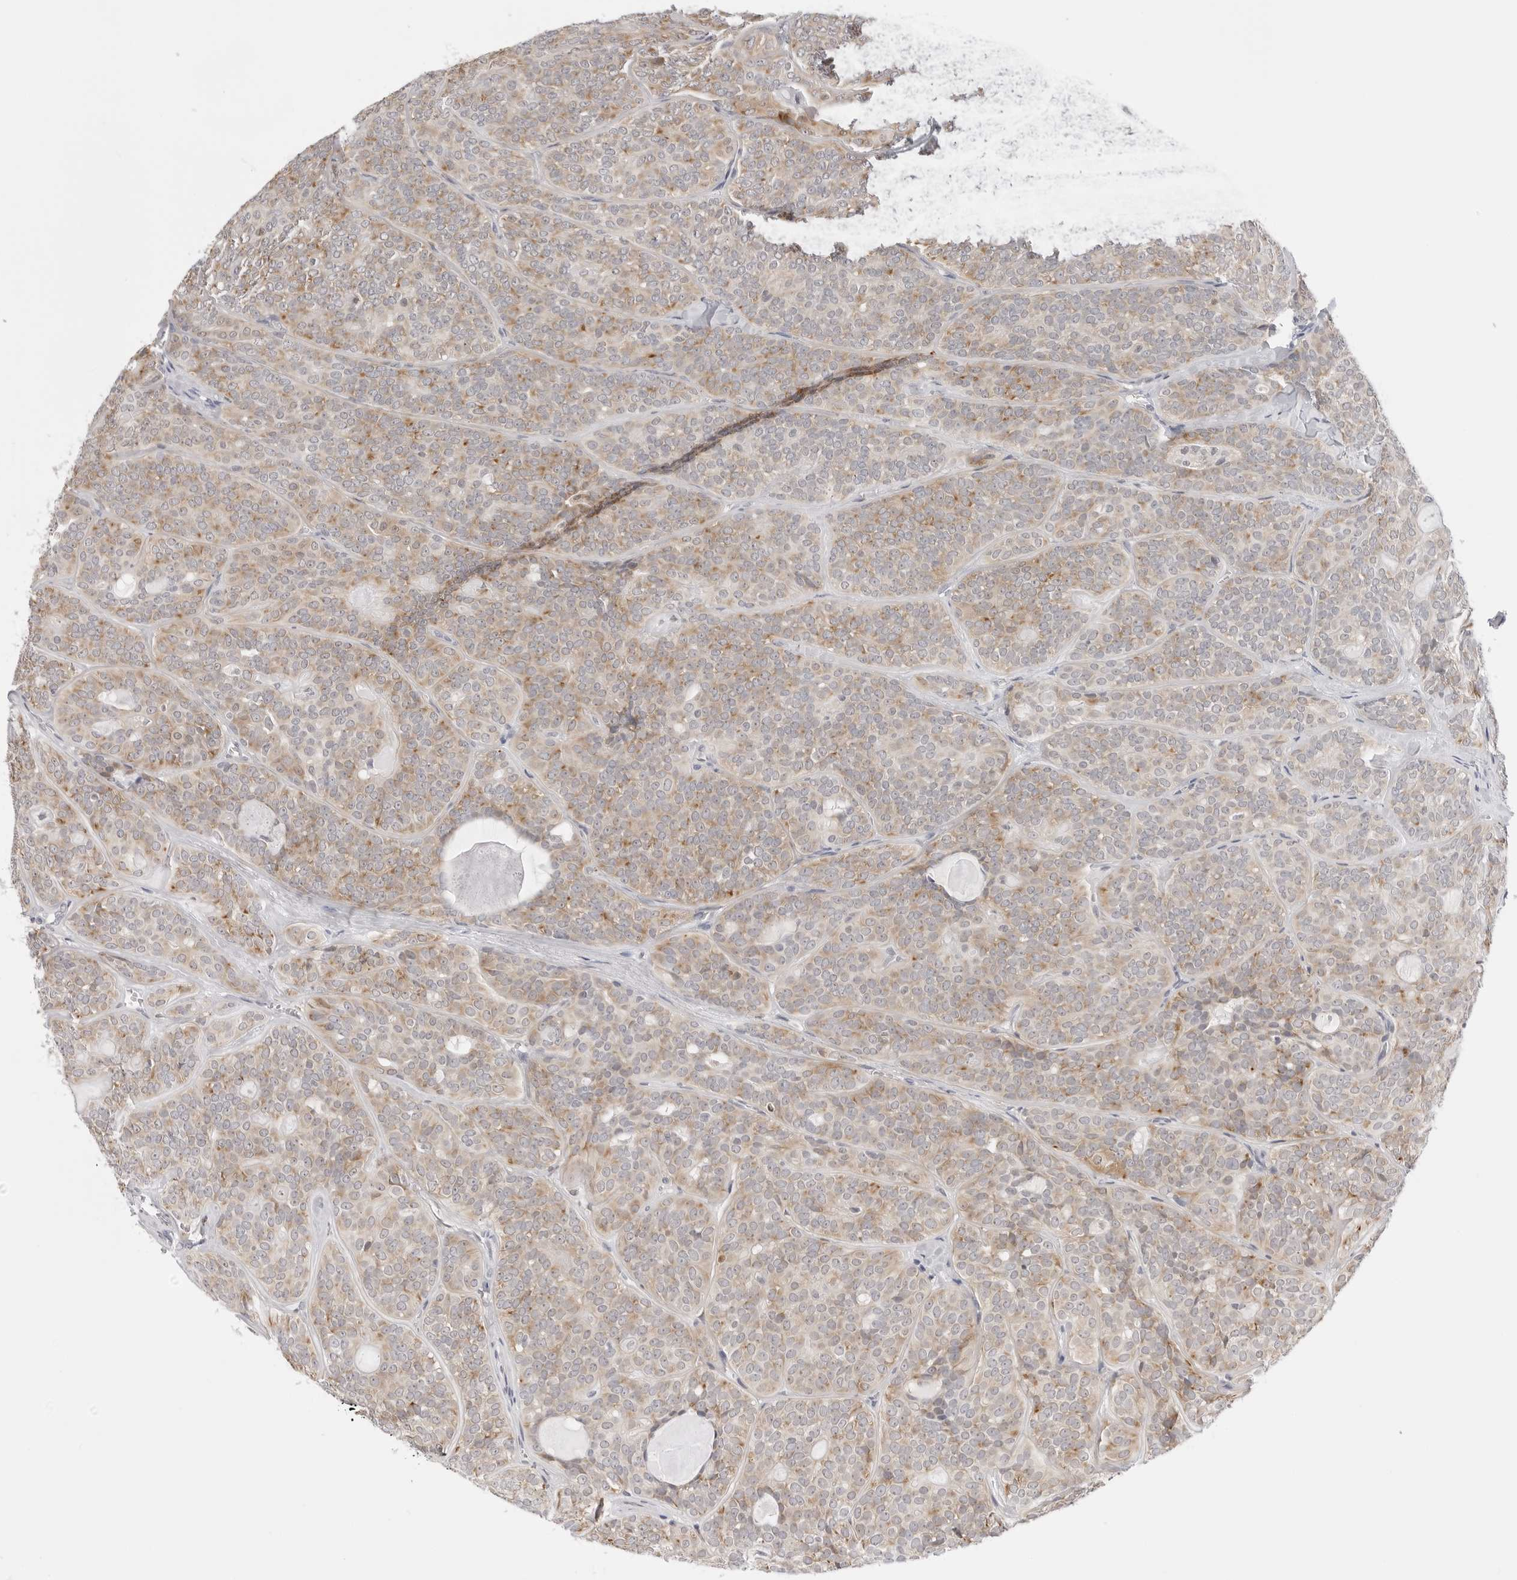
{"staining": {"intensity": "weak", "quantity": ">75%", "location": "cytoplasmic/membranous"}, "tissue": "head and neck cancer", "cell_type": "Tumor cells", "image_type": "cancer", "snomed": [{"axis": "morphology", "description": "Adenocarcinoma, NOS"}, {"axis": "topography", "description": "Head-Neck"}], "caption": "Head and neck cancer (adenocarcinoma) was stained to show a protein in brown. There is low levels of weak cytoplasmic/membranous positivity in about >75% of tumor cells. The staining was performed using DAB (3,3'-diaminobenzidine) to visualize the protein expression in brown, while the nuclei were stained in blue with hematoxylin (Magnification: 20x).", "gene": "RPN1", "patient": {"sex": "male", "age": 66}}